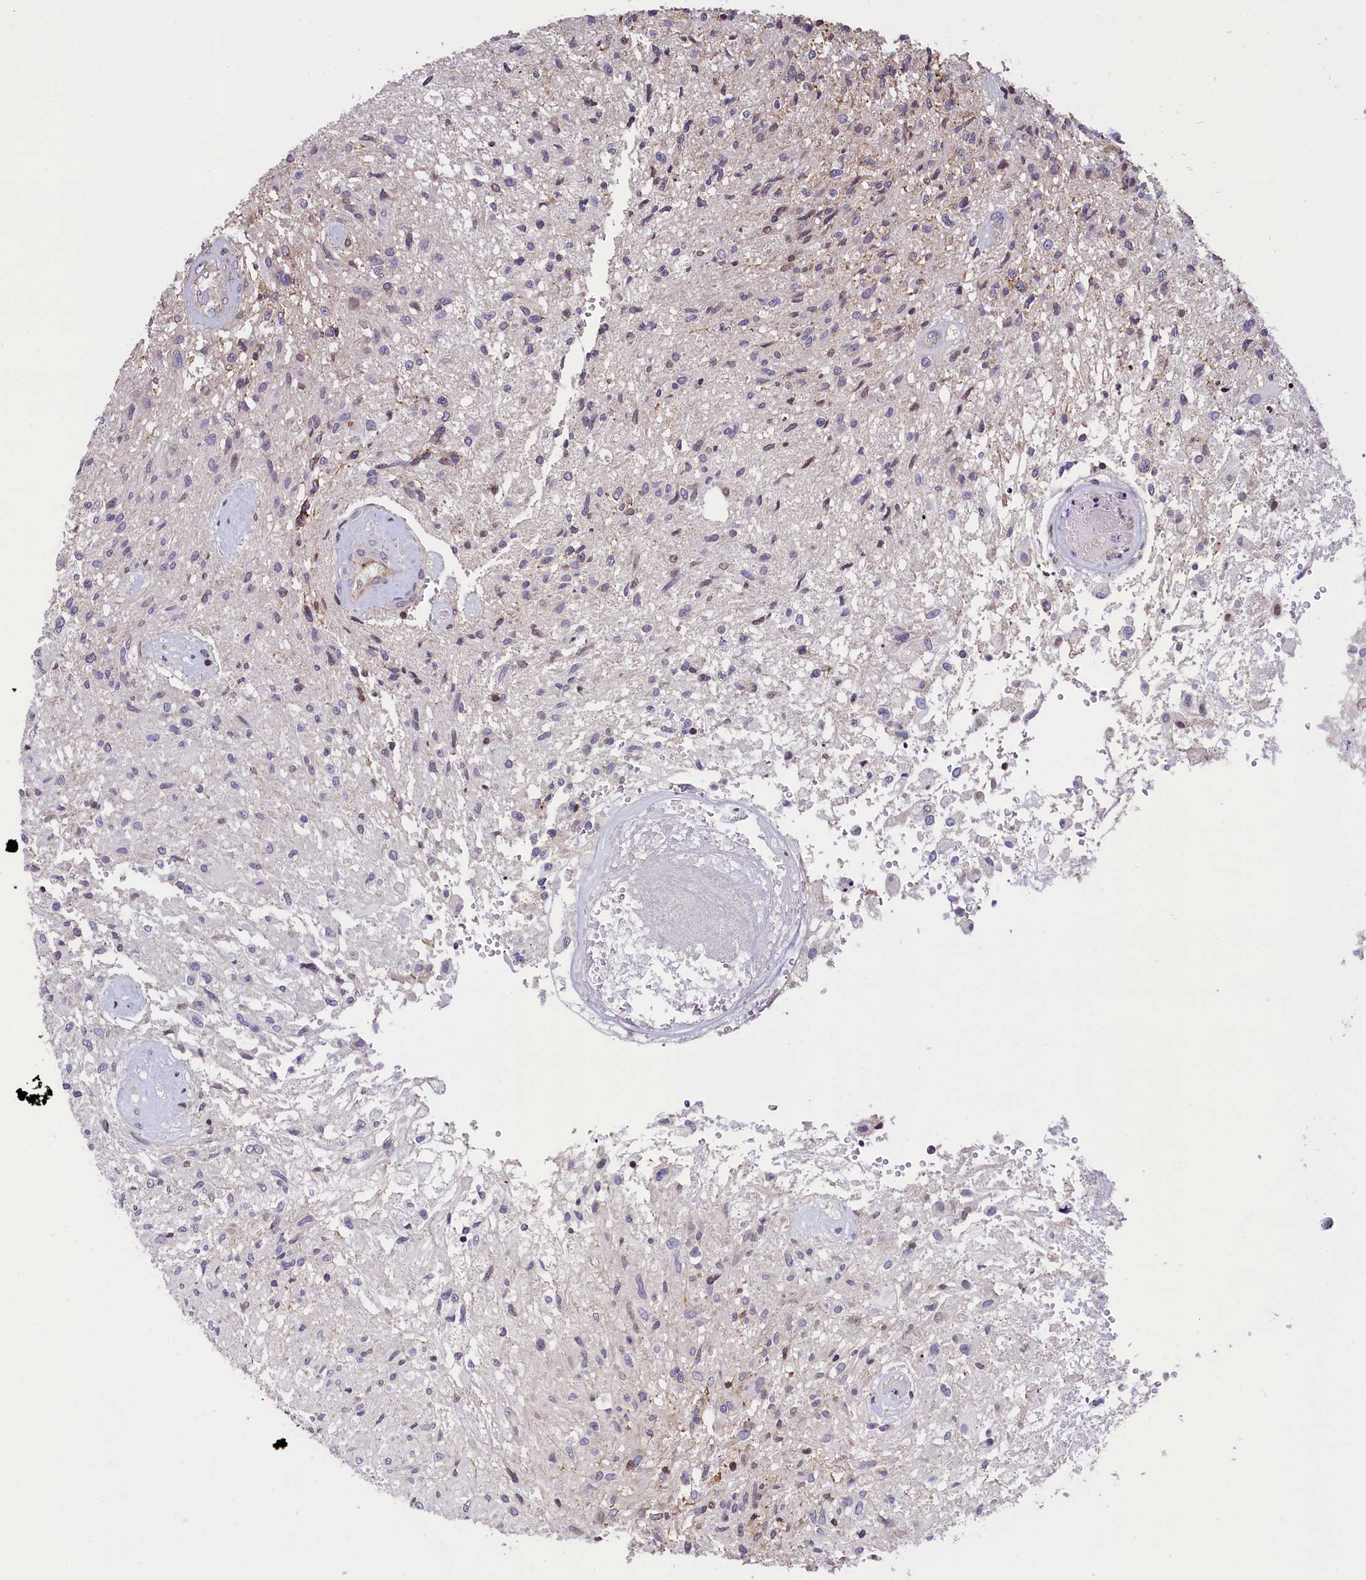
{"staining": {"intensity": "negative", "quantity": "none", "location": "none"}, "tissue": "glioma", "cell_type": "Tumor cells", "image_type": "cancer", "snomed": [{"axis": "morphology", "description": "Glioma, malignant, High grade"}, {"axis": "topography", "description": "Brain"}], "caption": "Immunohistochemical staining of malignant glioma (high-grade) reveals no significant positivity in tumor cells.", "gene": "ZNF2", "patient": {"sex": "male", "age": 56}}